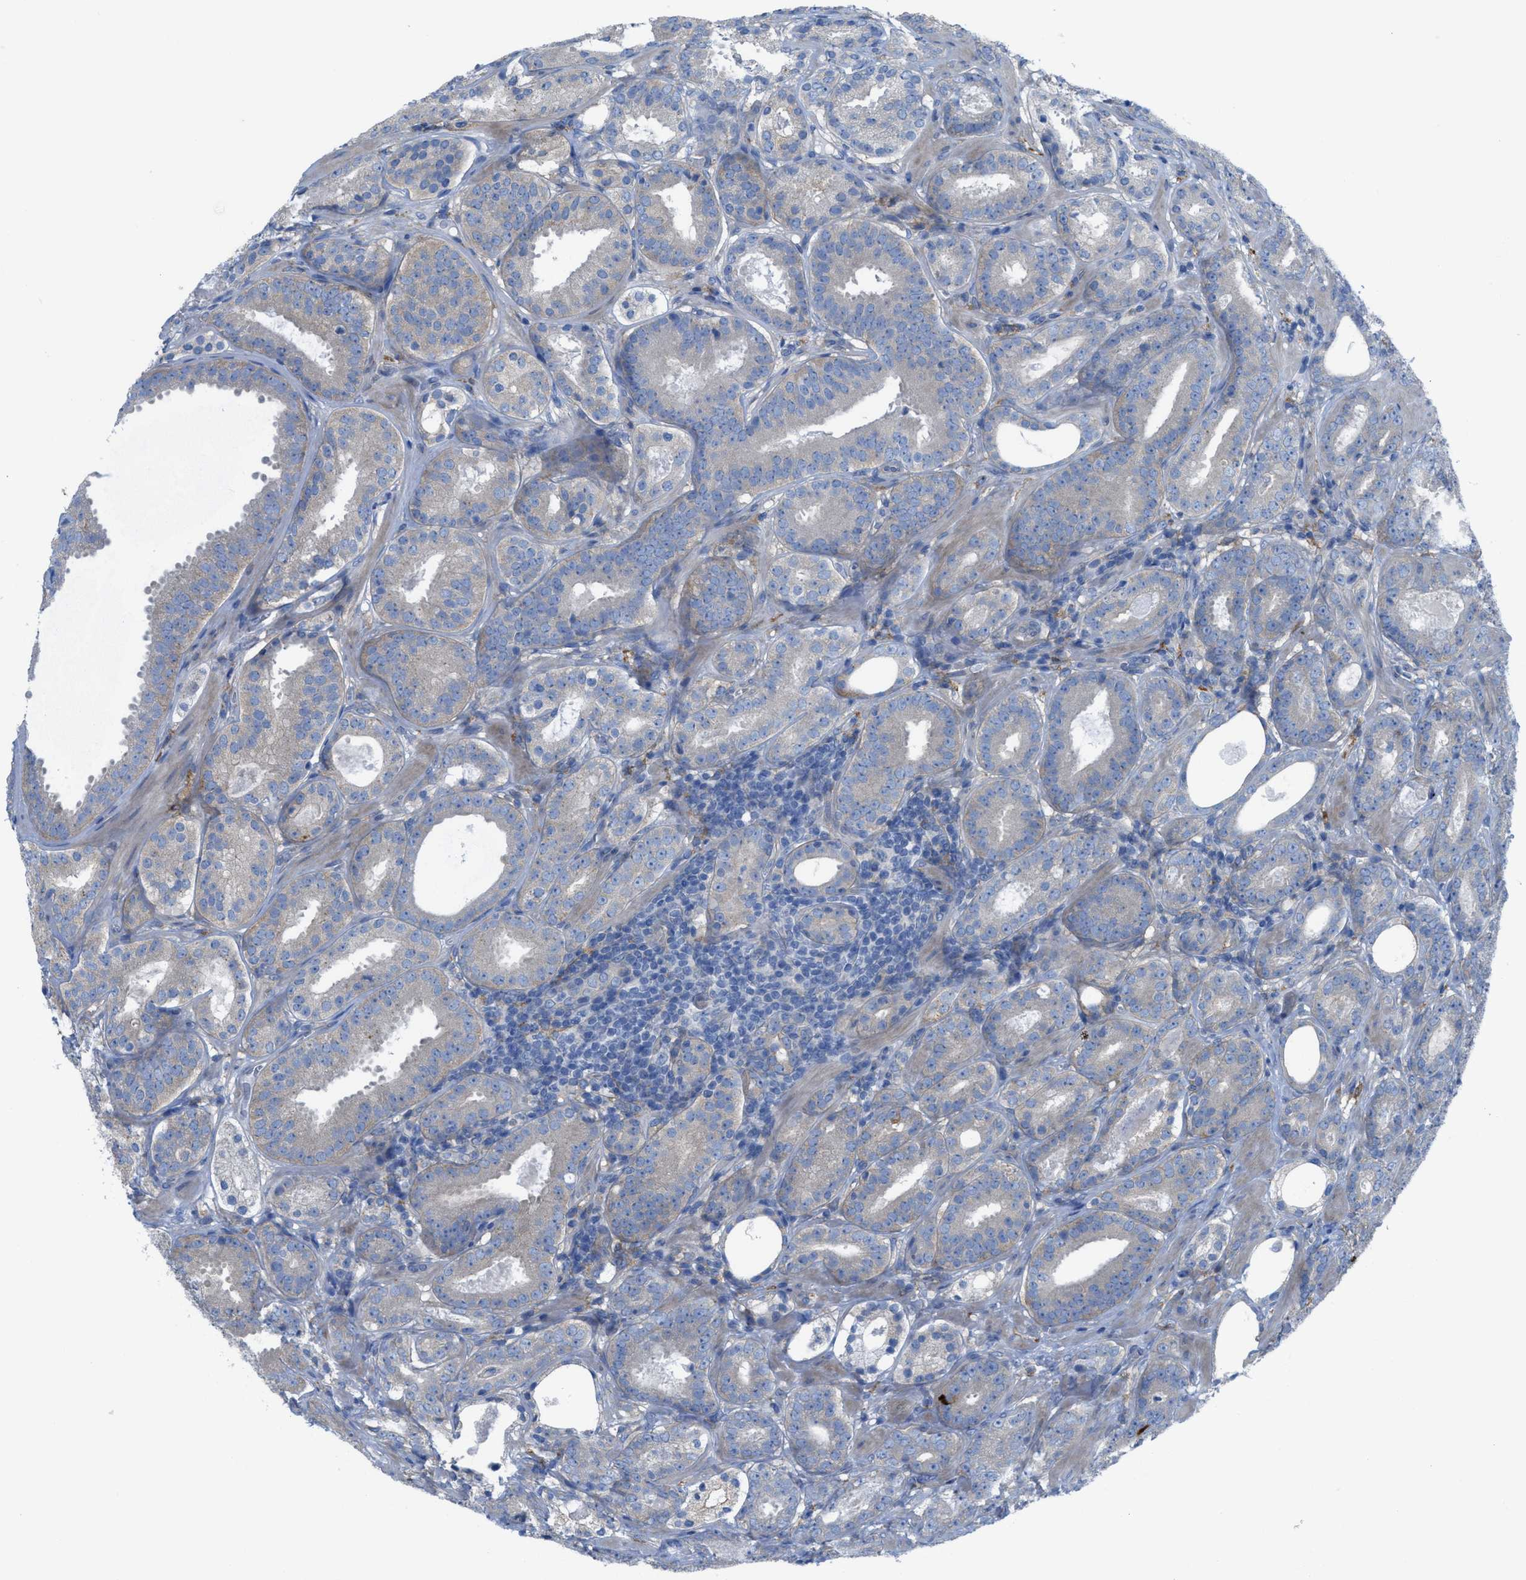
{"staining": {"intensity": "weak", "quantity": "<25%", "location": "cytoplasmic/membranous"}, "tissue": "prostate cancer", "cell_type": "Tumor cells", "image_type": "cancer", "snomed": [{"axis": "morphology", "description": "Adenocarcinoma, Low grade"}, {"axis": "topography", "description": "Prostate"}], "caption": "There is no significant staining in tumor cells of adenocarcinoma (low-grade) (prostate). The staining is performed using DAB (3,3'-diaminobenzidine) brown chromogen with nuclei counter-stained in using hematoxylin.", "gene": "EGFR", "patient": {"sex": "male", "age": 69}}